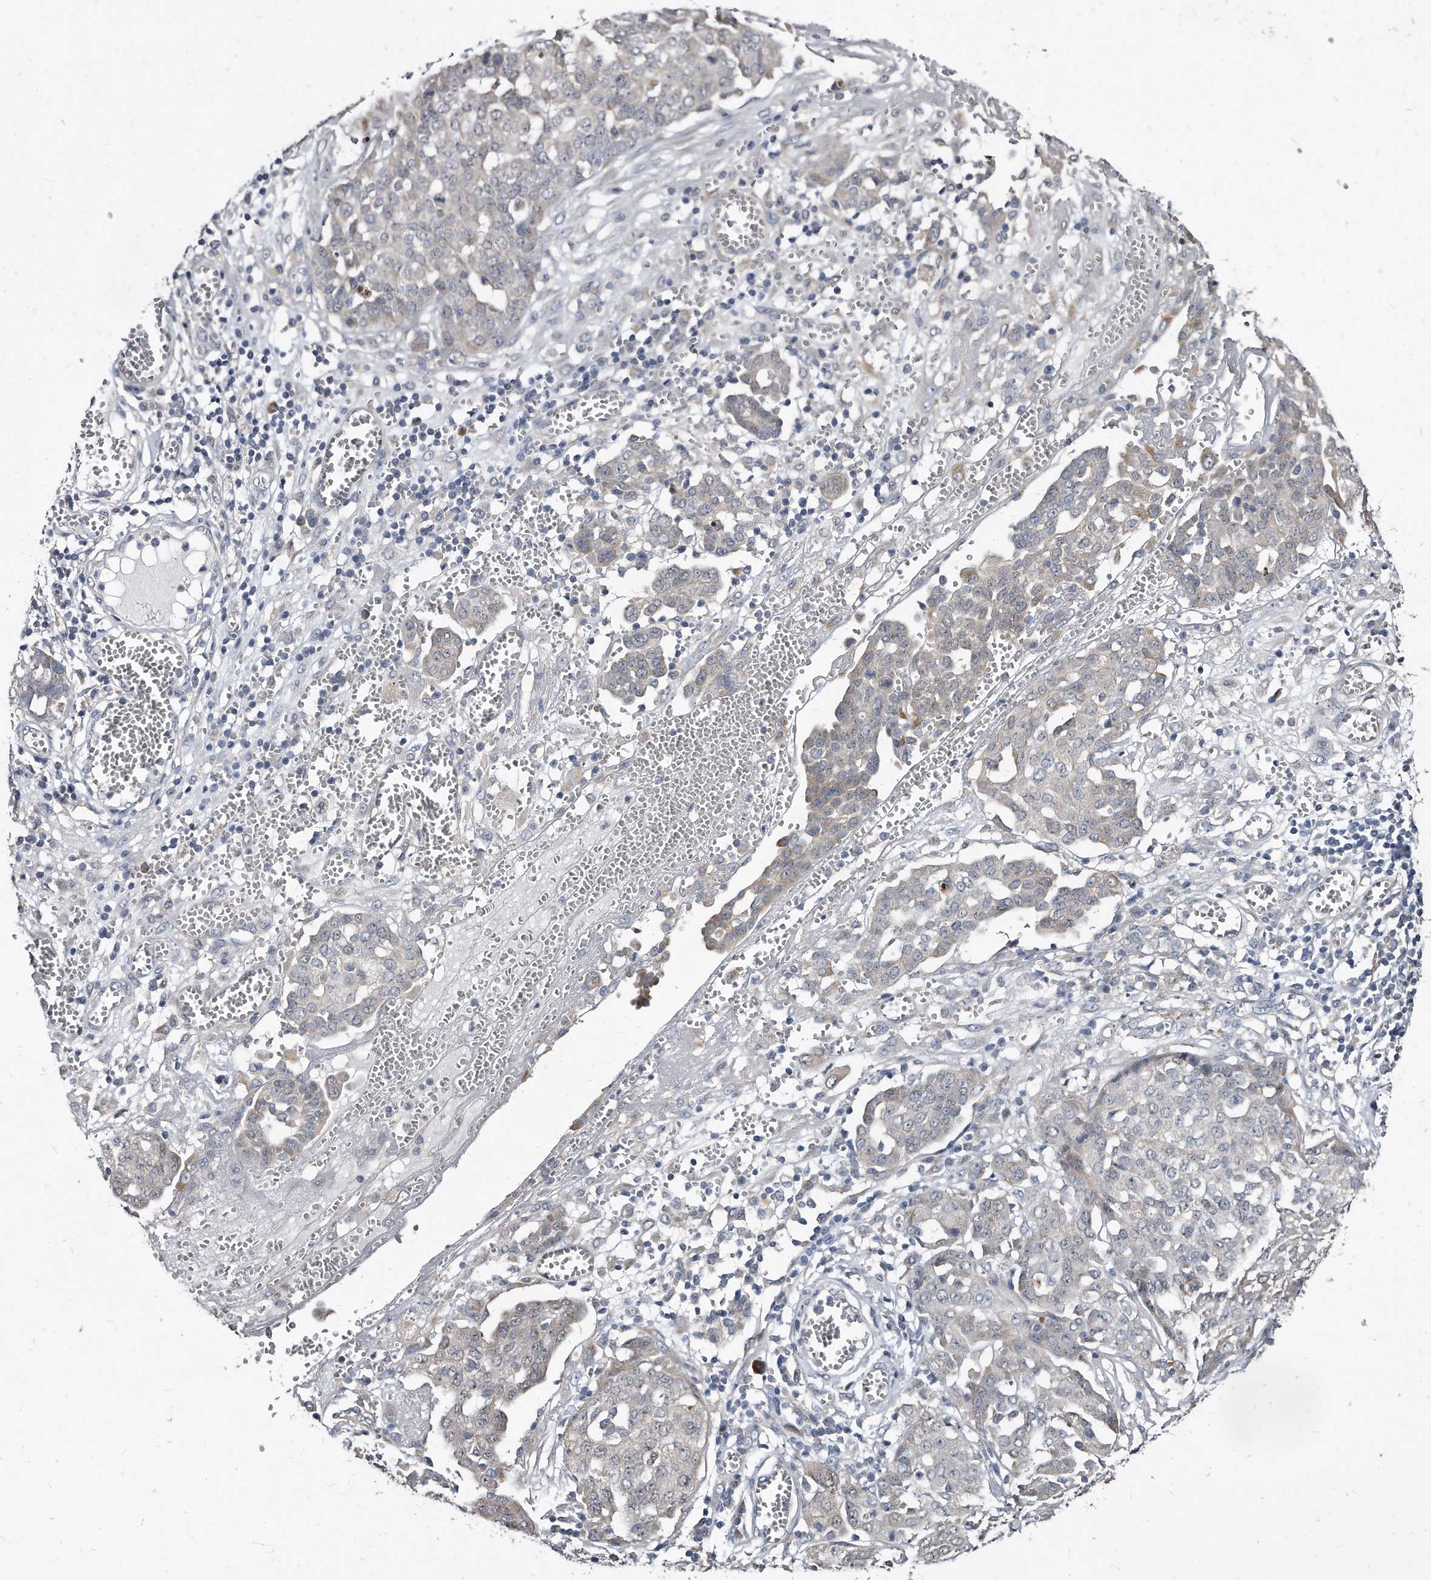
{"staining": {"intensity": "weak", "quantity": "<25%", "location": "cytoplasmic/membranous"}, "tissue": "ovarian cancer", "cell_type": "Tumor cells", "image_type": "cancer", "snomed": [{"axis": "morphology", "description": "Cystadenocarcinoma, serous, NOS"}, {"axis": "topography", "description": "Soft tissue"}, {"axis": "topography", "description": "Ovary"}], "caption": "A histopathology image of human ovarian cancer is negative for staining in tumor cells.", "gene": "KLHDC3", "patient": {"sex": "female", "age": 57}}